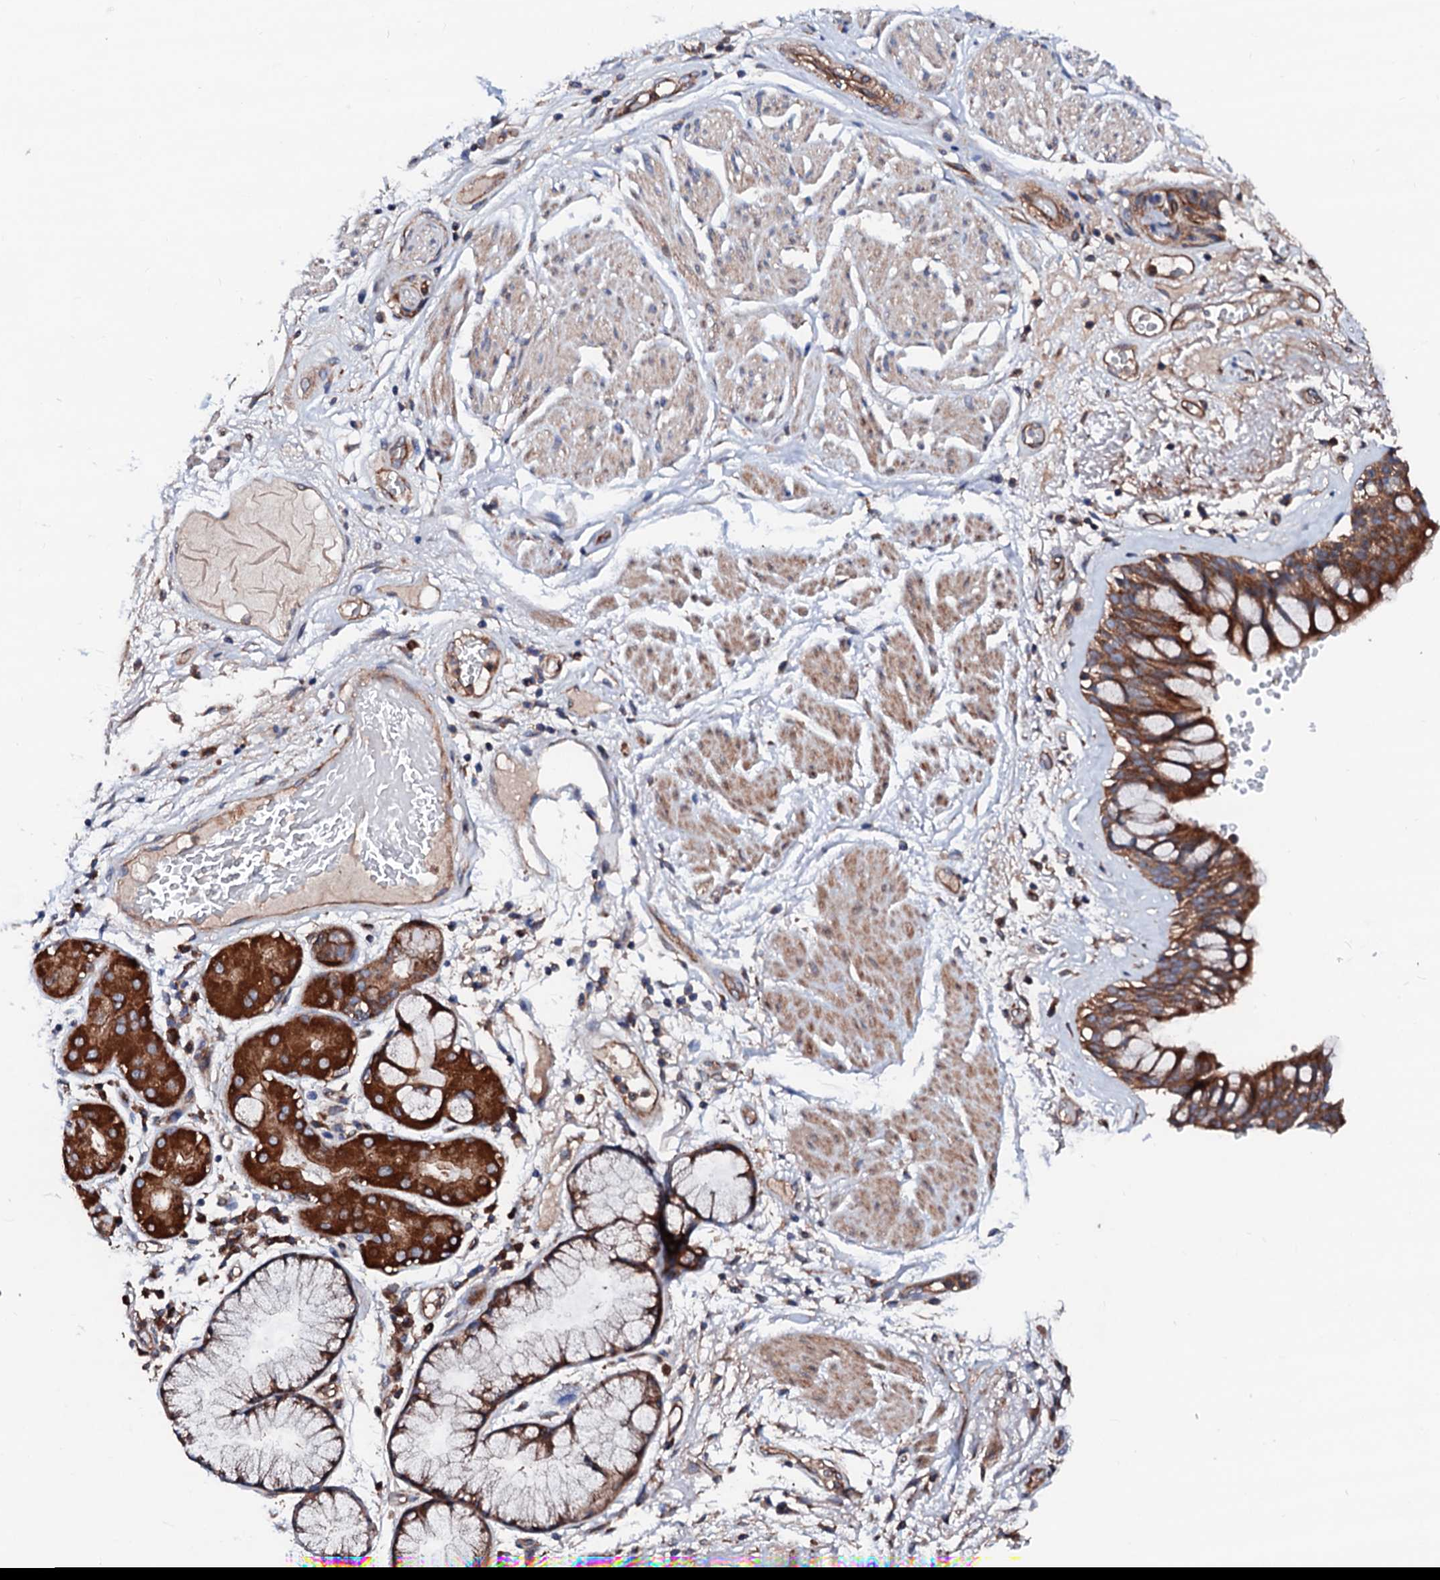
{"staining": {"intensity": "strong", "quantity": "25%-75%", "location": "cytoplasmic/membranous"}, "tissue": "adipose tissue", "cell_type": "Adipocytes", "image_type": "normal", "snomed": [{"axis": "morphology", "description": "Normal tissue, NOS"}, {"axis": "topography", "description": "Bronchus"}], "caption": "A micrograph of adipose tissue stained for a protein exhibits strong cytoplasmic/membranous brown staining in adipocytes. (DAB (3,3'-diaminobenzidine) = brown stain, brightfield microscopy at high magnification).", "gene": "TBCEL", "patient": {"sex": "male", "age": 66}}